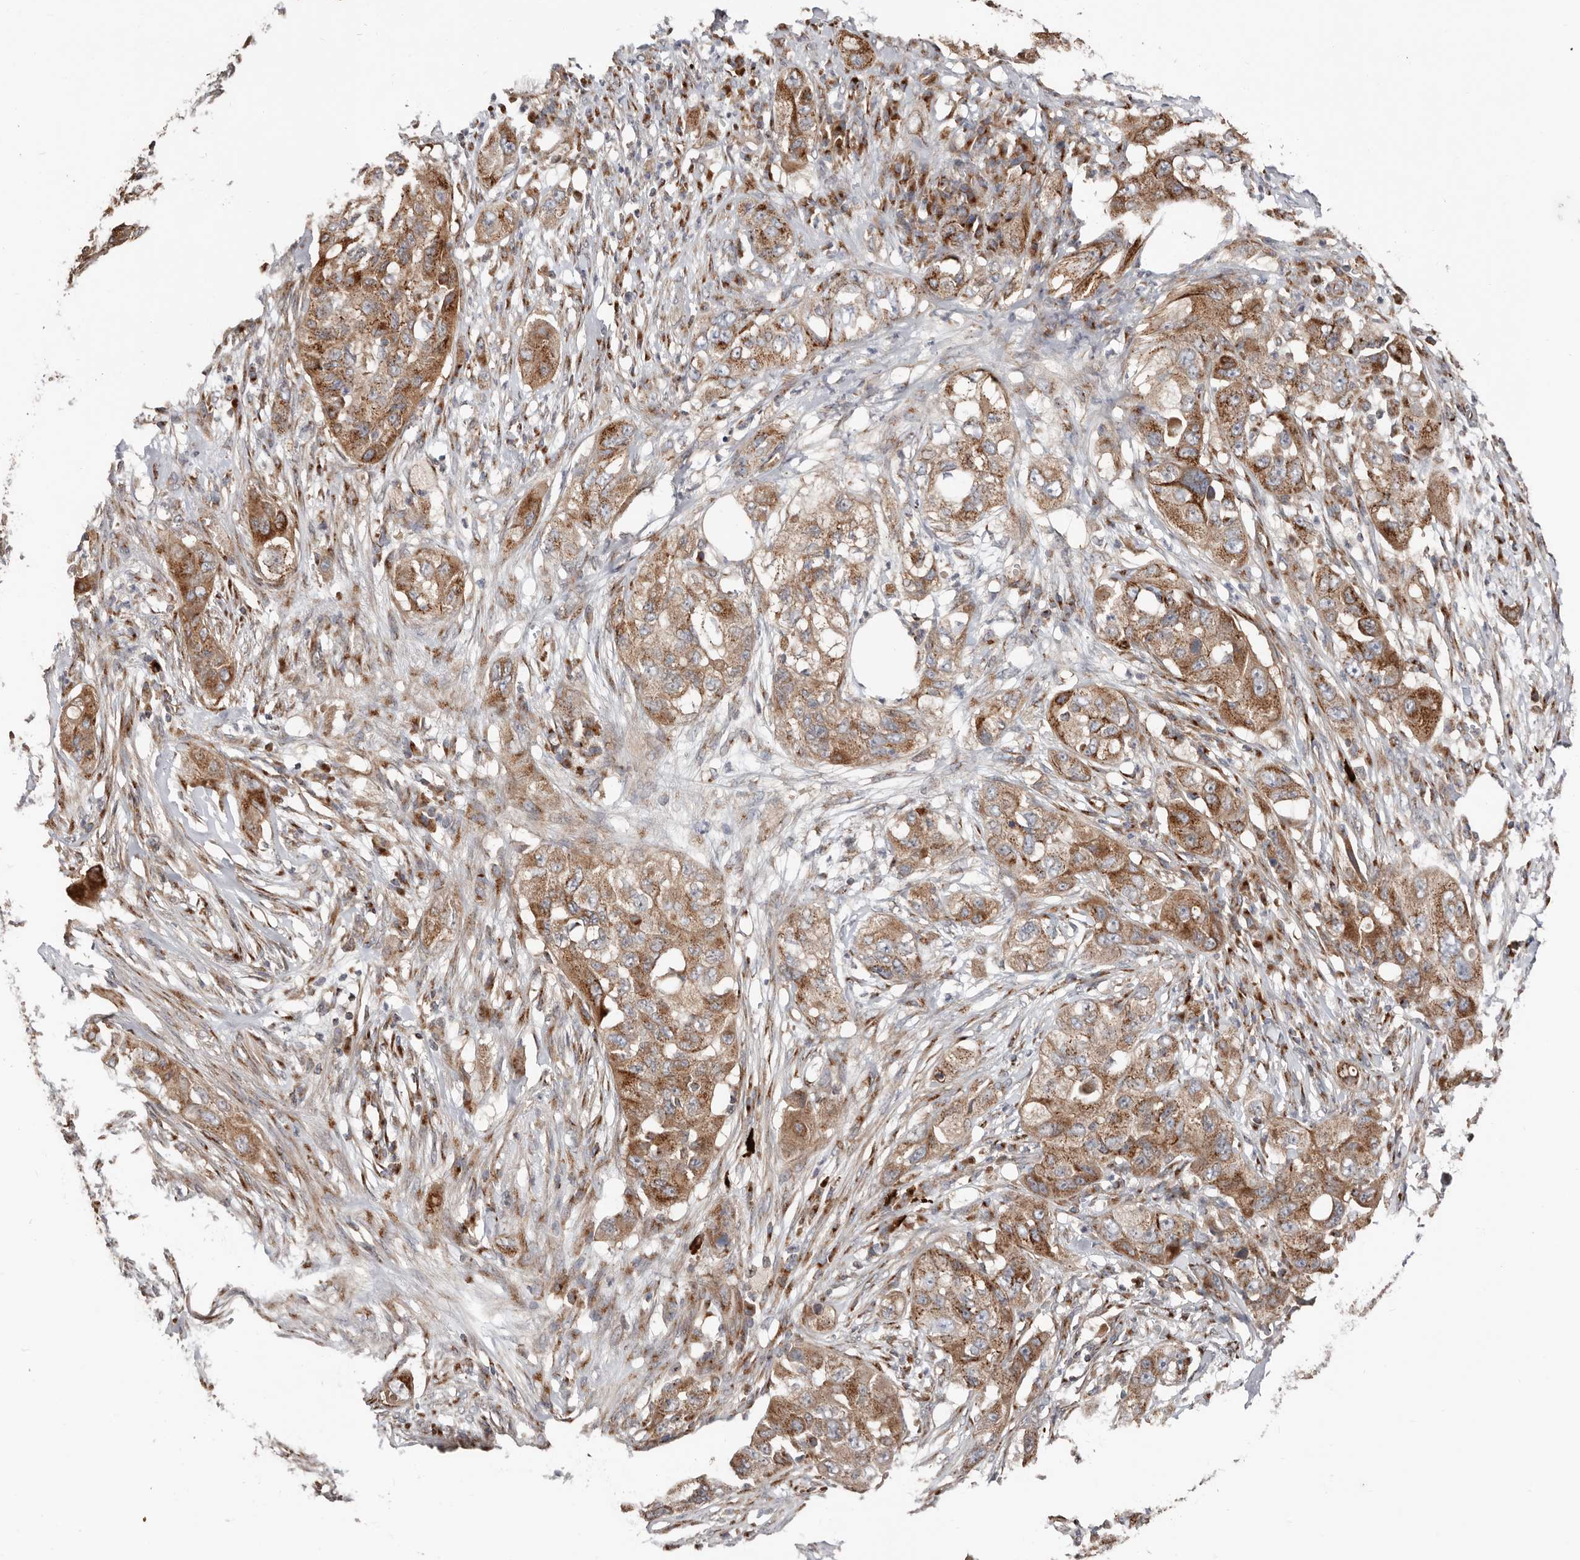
{"staining": {"intensity": "moderate", "quantity": ">75%", "location": "cytoplasmic/membranous"}, "tissue": "pancreatic cancer", "cell_type": "Tumor cells", "image_type": "cancer", "snomed": [{"axis": "morphology", "description": "Adenocarcinoma, NOS"}, {"axis": "topography", "description": "Pancreas"}], "caption": "Tumor cells demonstrate medium levels of moderate cytoplasmic/membranous positivity in about >75% of cells in human pancreatic cancer.", "gene": "COG1", "patient": {"sex": "female", "age": 78}}